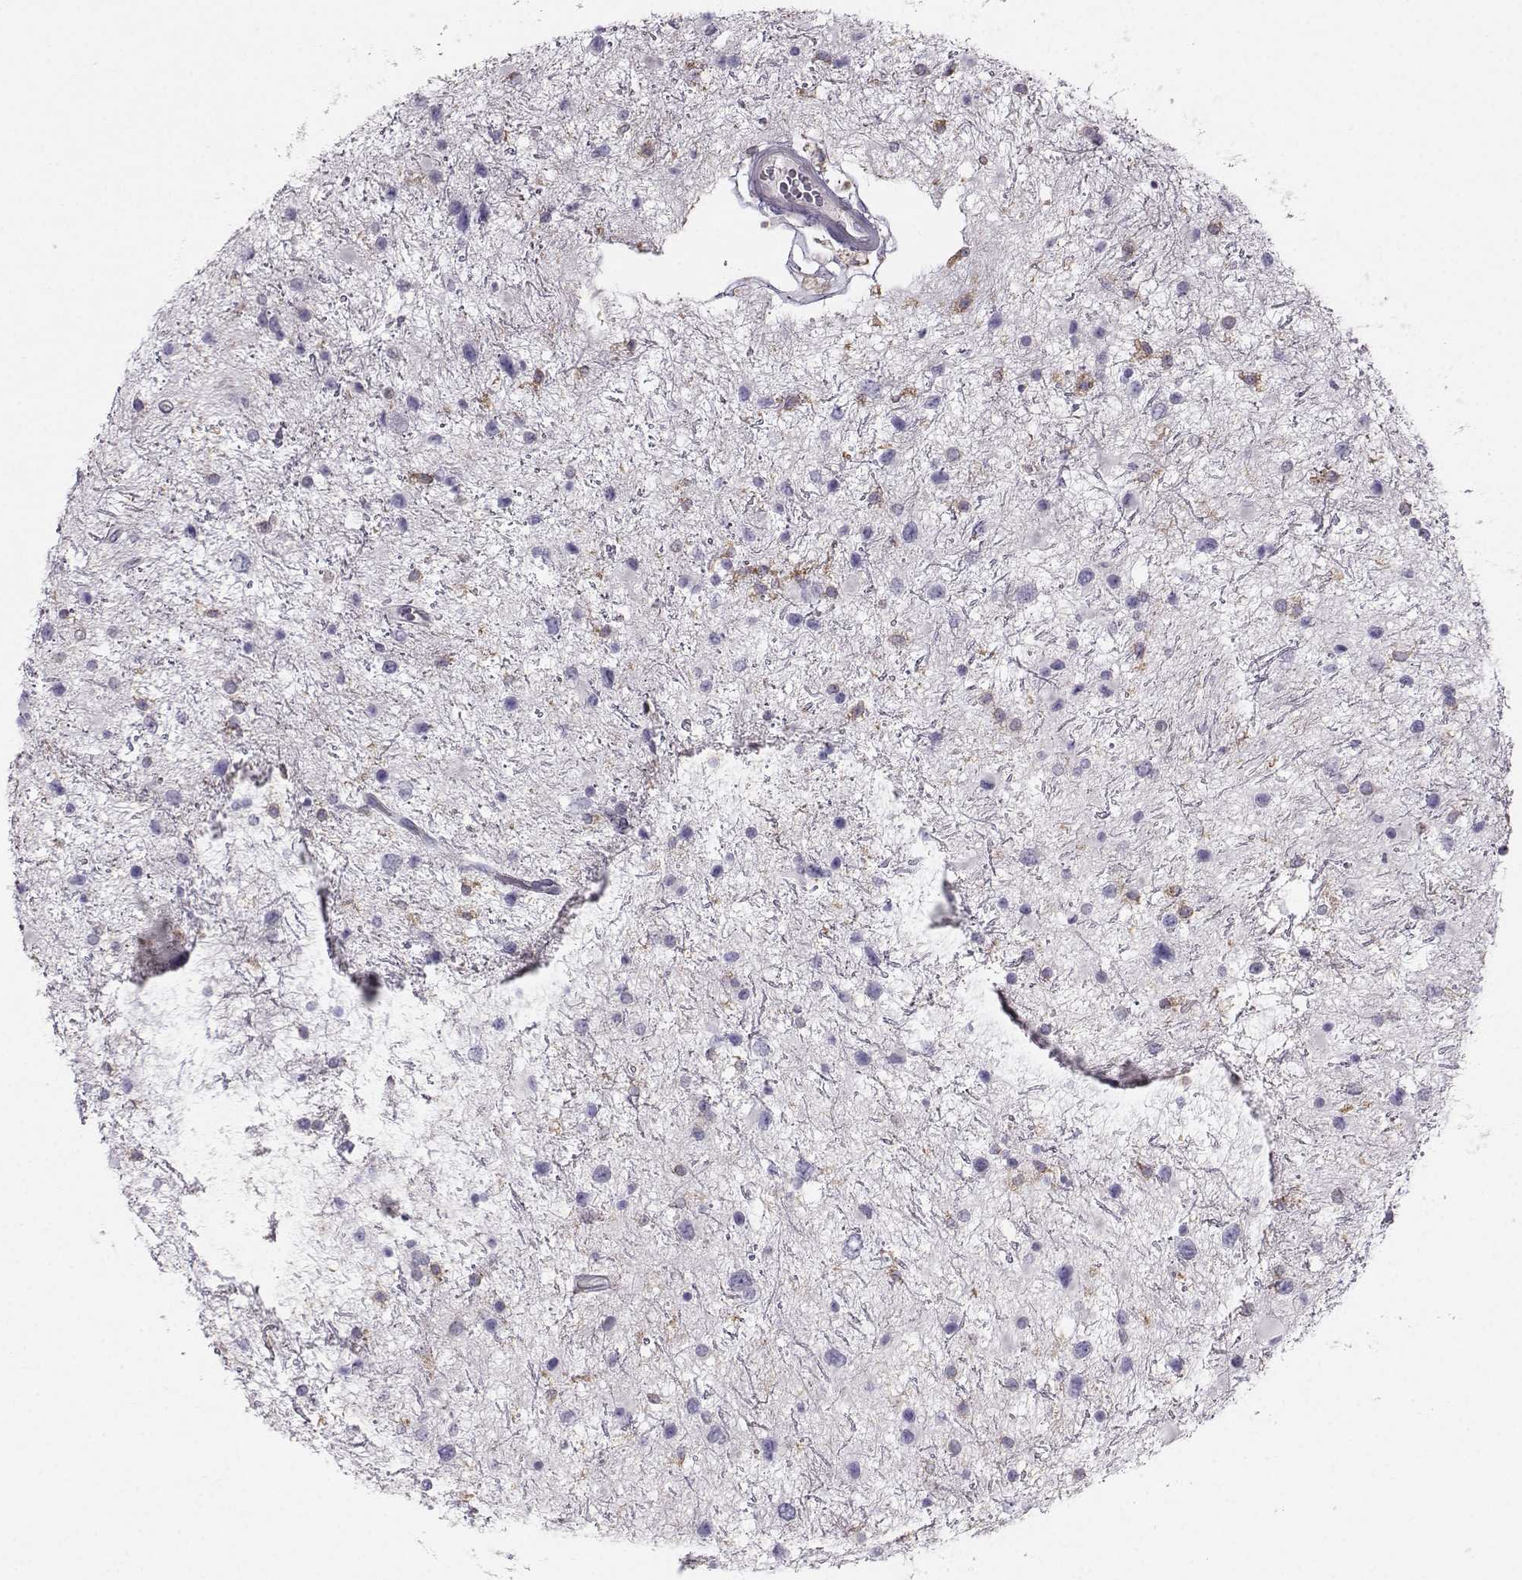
{"staining": {"intensity": "negative", "quantity": "none", "location": "none"}, "tissue": "glioma", "cell_type": "Tumor cells", "image_type": "cancer", "snomed": [{"axis": "morphology", "description": "Glioma, malignant, Low grade"}, {"axis": "topography", "description": "Brain"}], "caption": "Immunohistochemistry (IHC) of human low-grade glioma (malignant) reveals no expression in tumor cells.", "gene": "ZBTB32", "patient": {"sex": "female", "age": 32}}